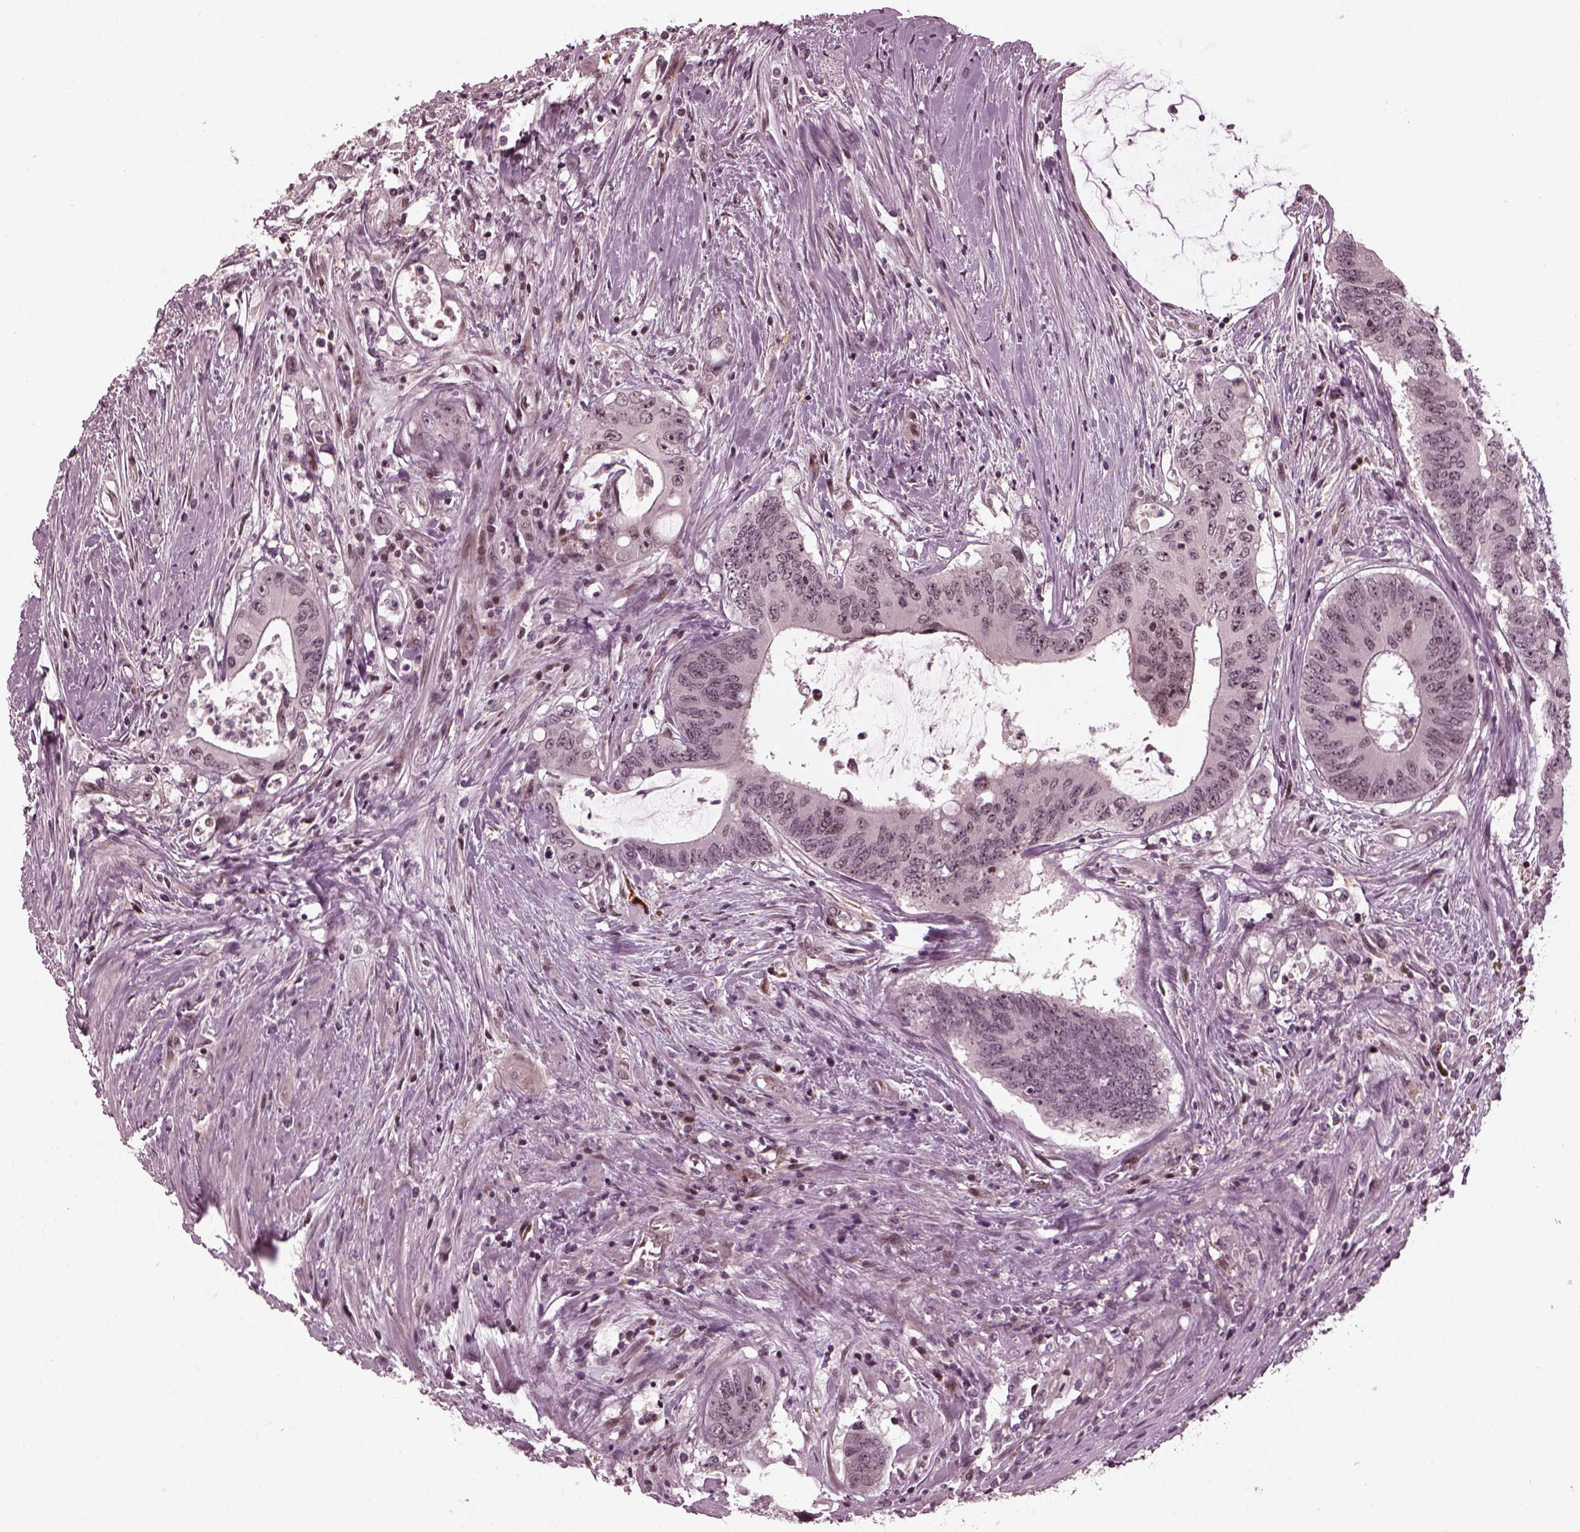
{"staining": {"intensity": "weak", "quantity": "<25%", "location": "nuclear"}, "tissue": "colorectal cancer", "cell_type": "Tumor cells", "image_type": "cancer", "snomed": [{"axis": "morphology", "description": "Adenocarcinoma, NOS"}, {"axis": "topography", "description": "Rectum"}], "caption": "High magnification brightfield microscopy of colorectal cancer (adenocarcinoma) stained with DAB (3,3'-diaminobenzidine) (brown) and counterstained with hematoxylin (blue): tumor cells show no significant staining.", "gene": "TRIB3", "patient": {"sex": "male", "age": 59}}